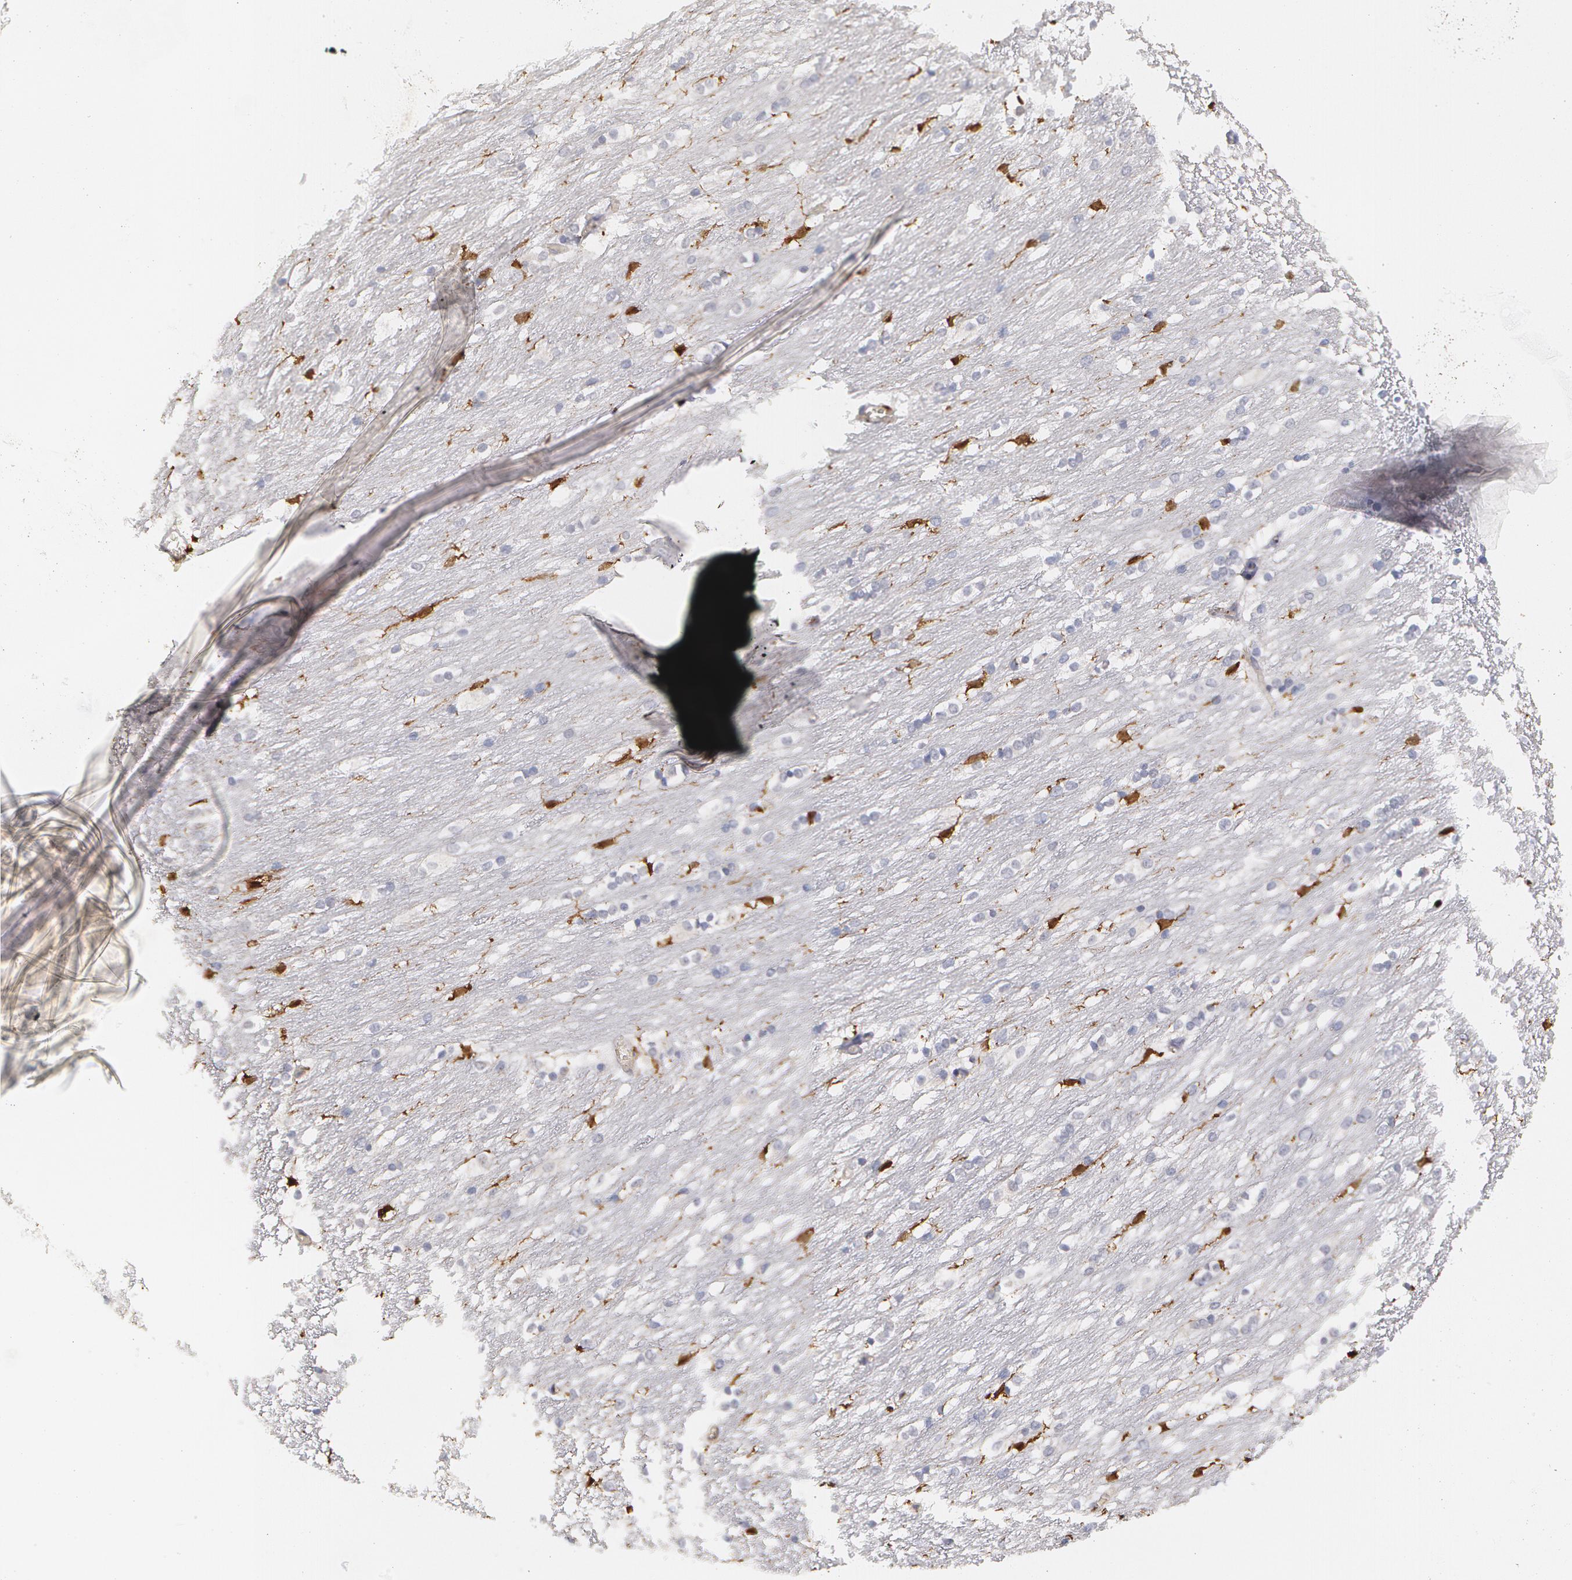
{"staining": {"intensity": "strong", "quantity": "<25%", "location": "cytoplasmic/membranous,nuclear"}, "tissue": "caudate", "cell_type": "Glial cells", "image_type": "normal", "snomed": [{"axis": "morphology", "description": "Normal tissue, NOS"}, {"axis": "topography", "description": "Lateral ventricle wall"}], "caption": "Human caudate stained with a brown dye reveals strong cytoplasmic/membranous,nuclear positive staining in approximately <25% of glial cells.", "gene": "SYK", "patient": {"sex": "female", "age": 19}}